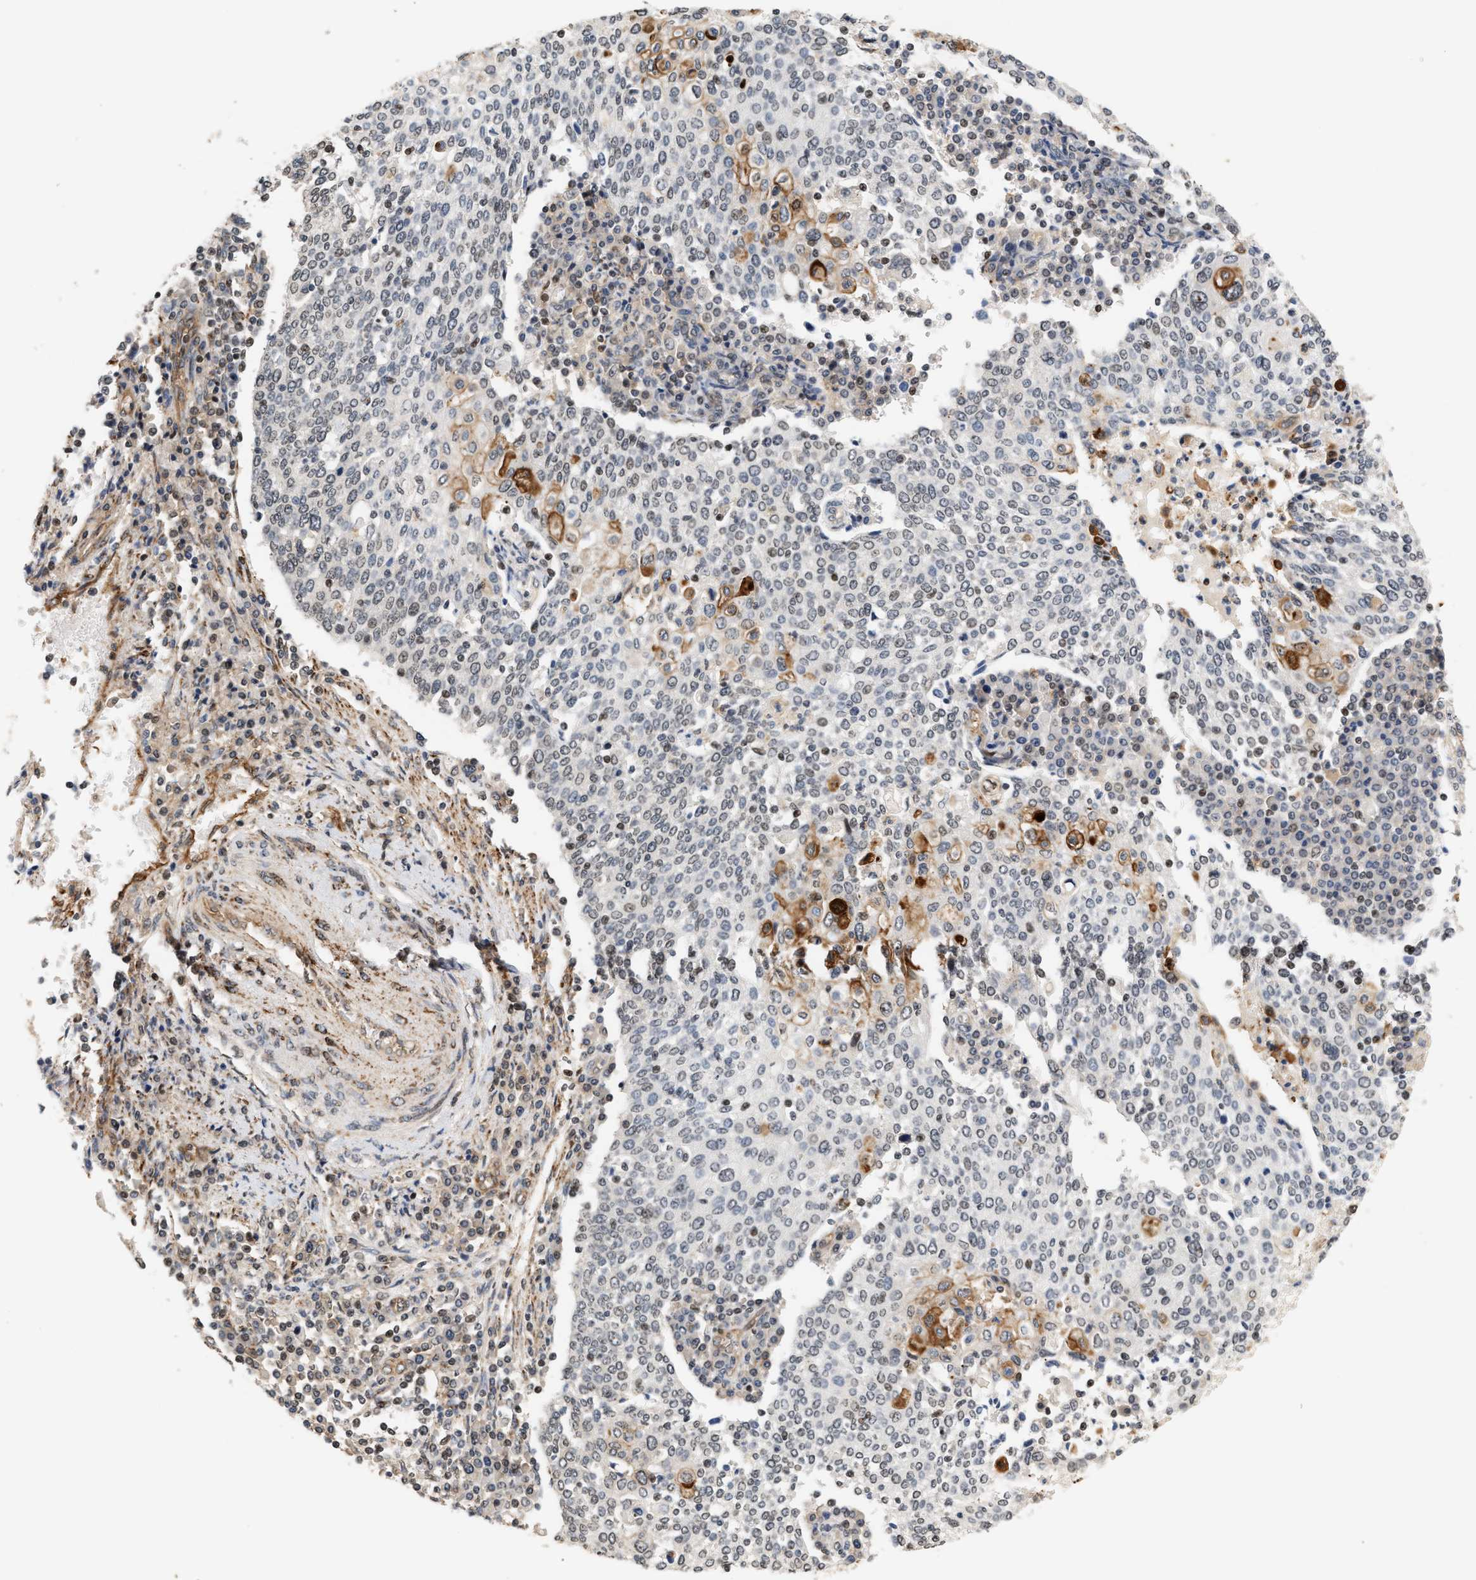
{"staining": {"intensity": "moderate", "quantity": "<25%", "location": "cytoplasmic/membranous"}, "tissue": "cervical cancer", "cell_type": "Tumor cells", "image_type": "cancer", "snomed": [{"axis": "morphology", "description": "Squamous cell carcinoma, NOS"}, {"axis": "topography", "description": "Cervix"}], "caption": "Immunohistochemistry (IHC) photomicrograph of neoplastic tissue: human cervical cancer (squamous cell carcinoma) stained using immunohistochemistry demonstrates low levels of moderate protein expression localized specifically in the cytoplasmic/membranous of tumor cells, appearing as a cytoplasmic/membranous brown color.", "gene": "PLXND1", "patient": {"sex": "female", "age": 40}}